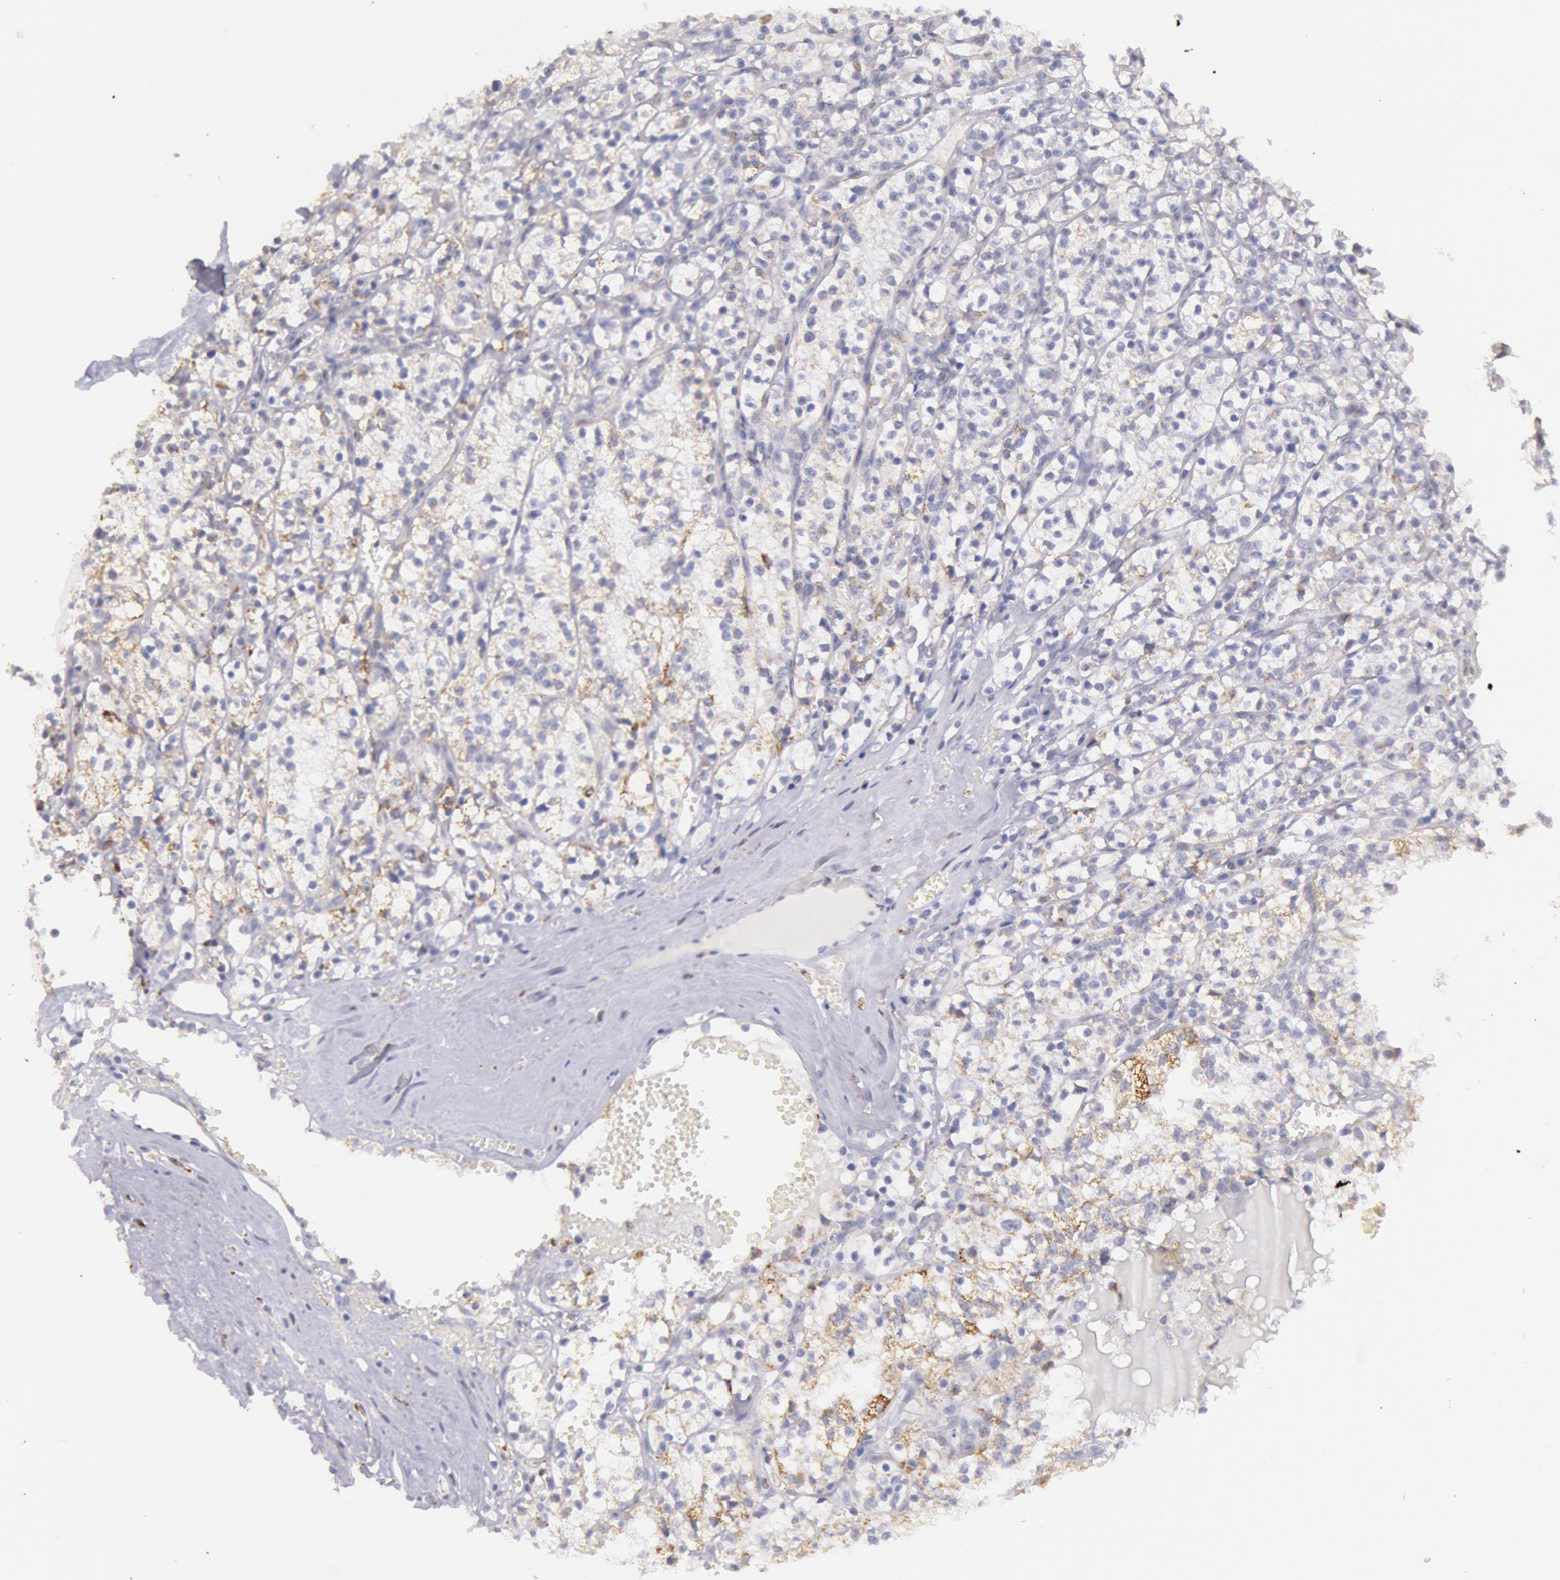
{"staining": {"intensity": "weak", "quantity": "25%-75%", "location": "cytoplasmic/membranous"}, "tissue": "renal cancer", "cell_type": "Tumor cells", "image_type": "cancer", "snomed": [{"axis": "morphology", "description": "Adenocarcinoma, NOS"}, {"axis": "topography", "description": "Kidney"}], "caption": "Protein positivity by IHC displays weak cytoplasmic/membranous staining in about 25%-75% of tumor cells in renal cancer (adenocarcinoma).", "gene": "FRMD6", "patient": {"sex": "male", "age": 61}}